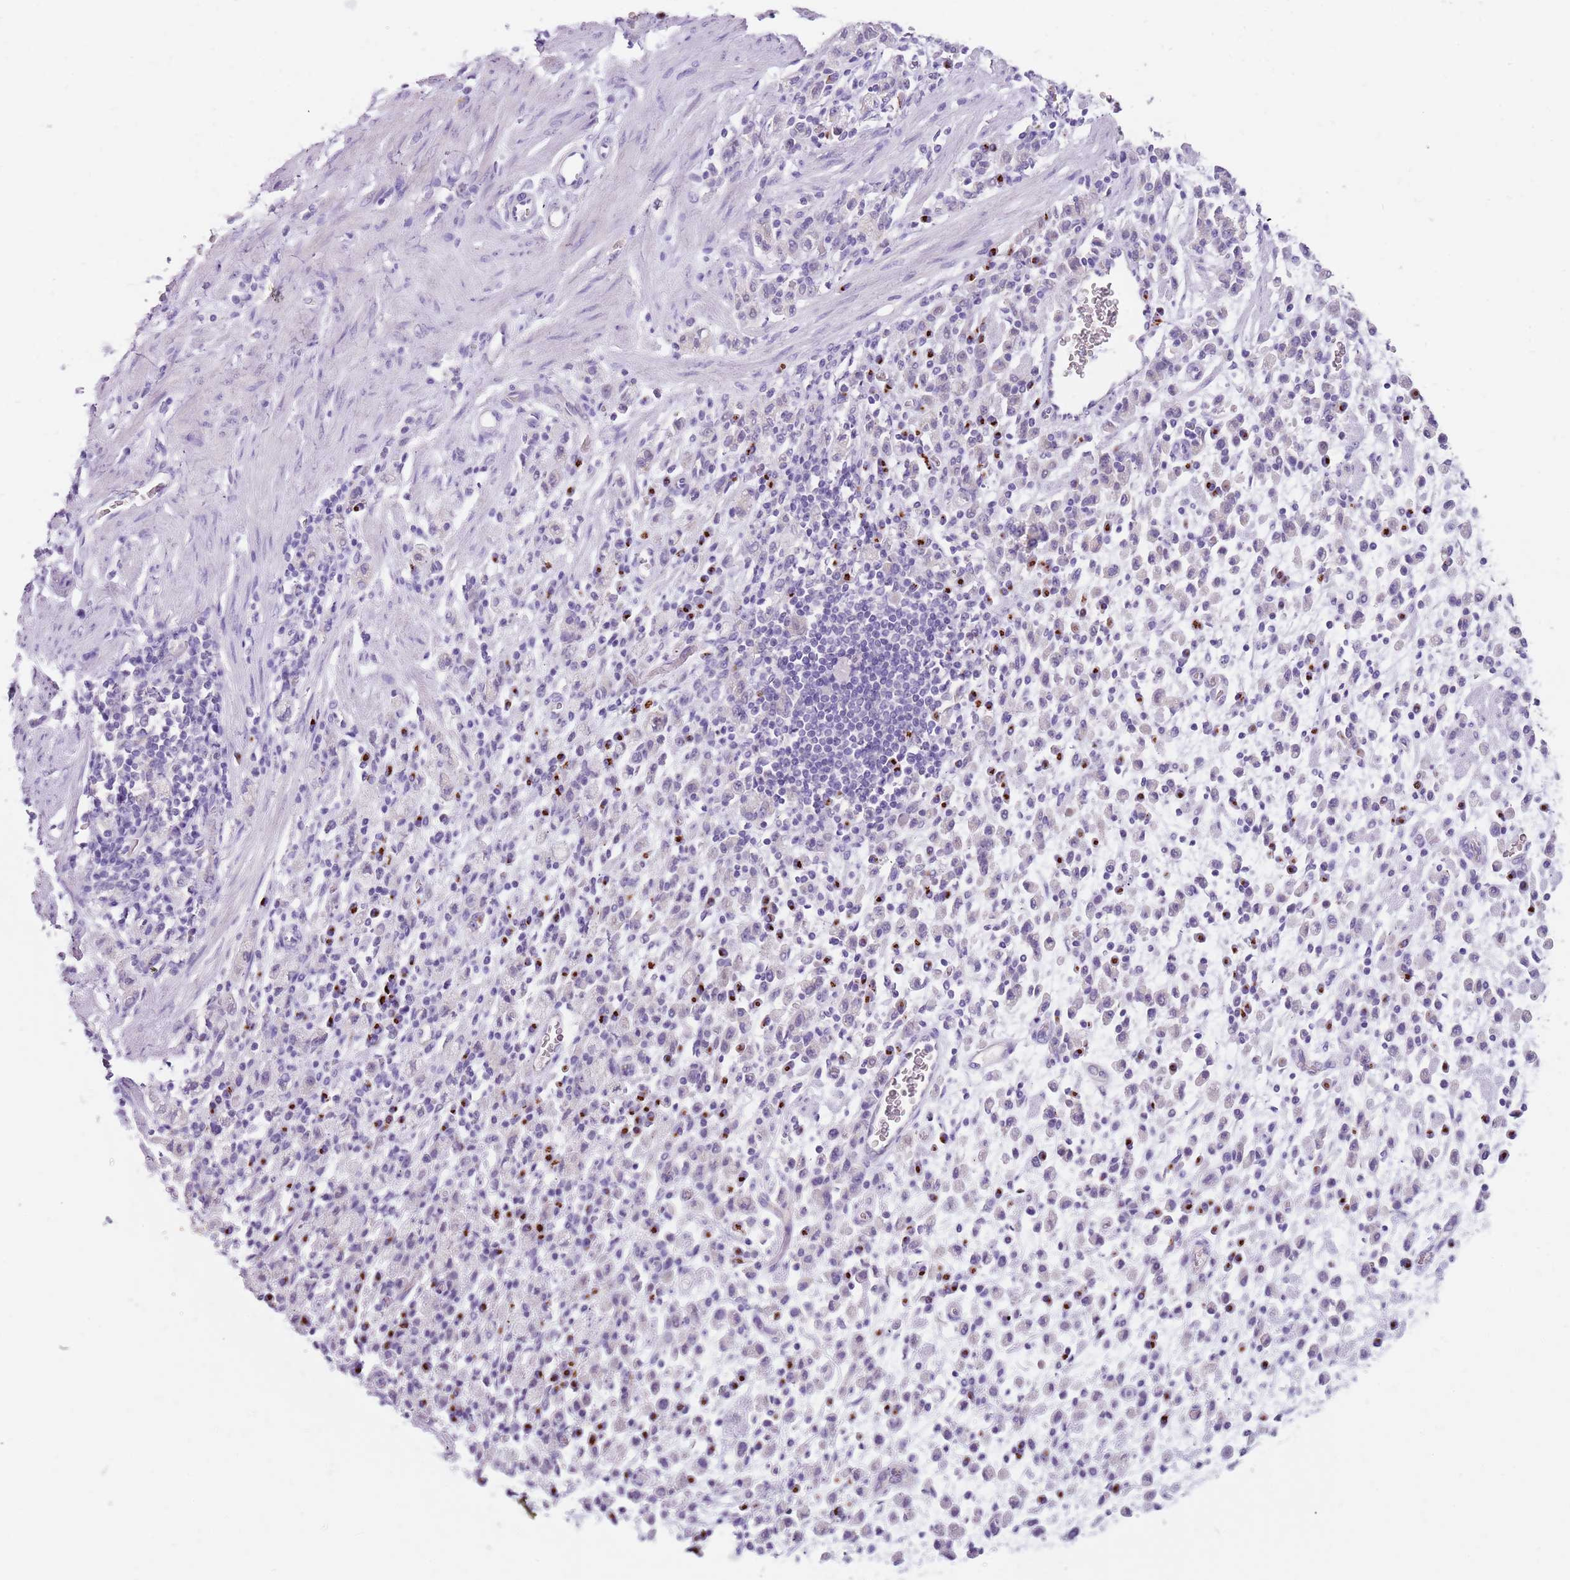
{"staining": {"intensity": "negative", "quantity": "none", "location": "none"}, "tissue": "stomach cancer", "cell_type": "Tumor cells", "image_type": "cancer", "snomed": [{"axis": "morphology", "description": "Adenocarcinoma, NOS"}, {"axis": "topography", "description": "Stomach"}], "caption": "The micrograph shows no significant positivity in tumor cells of stomach adenocarcinoma.", "gene": "C2CD3", "patient": {"sex": "male", "age": 77}}